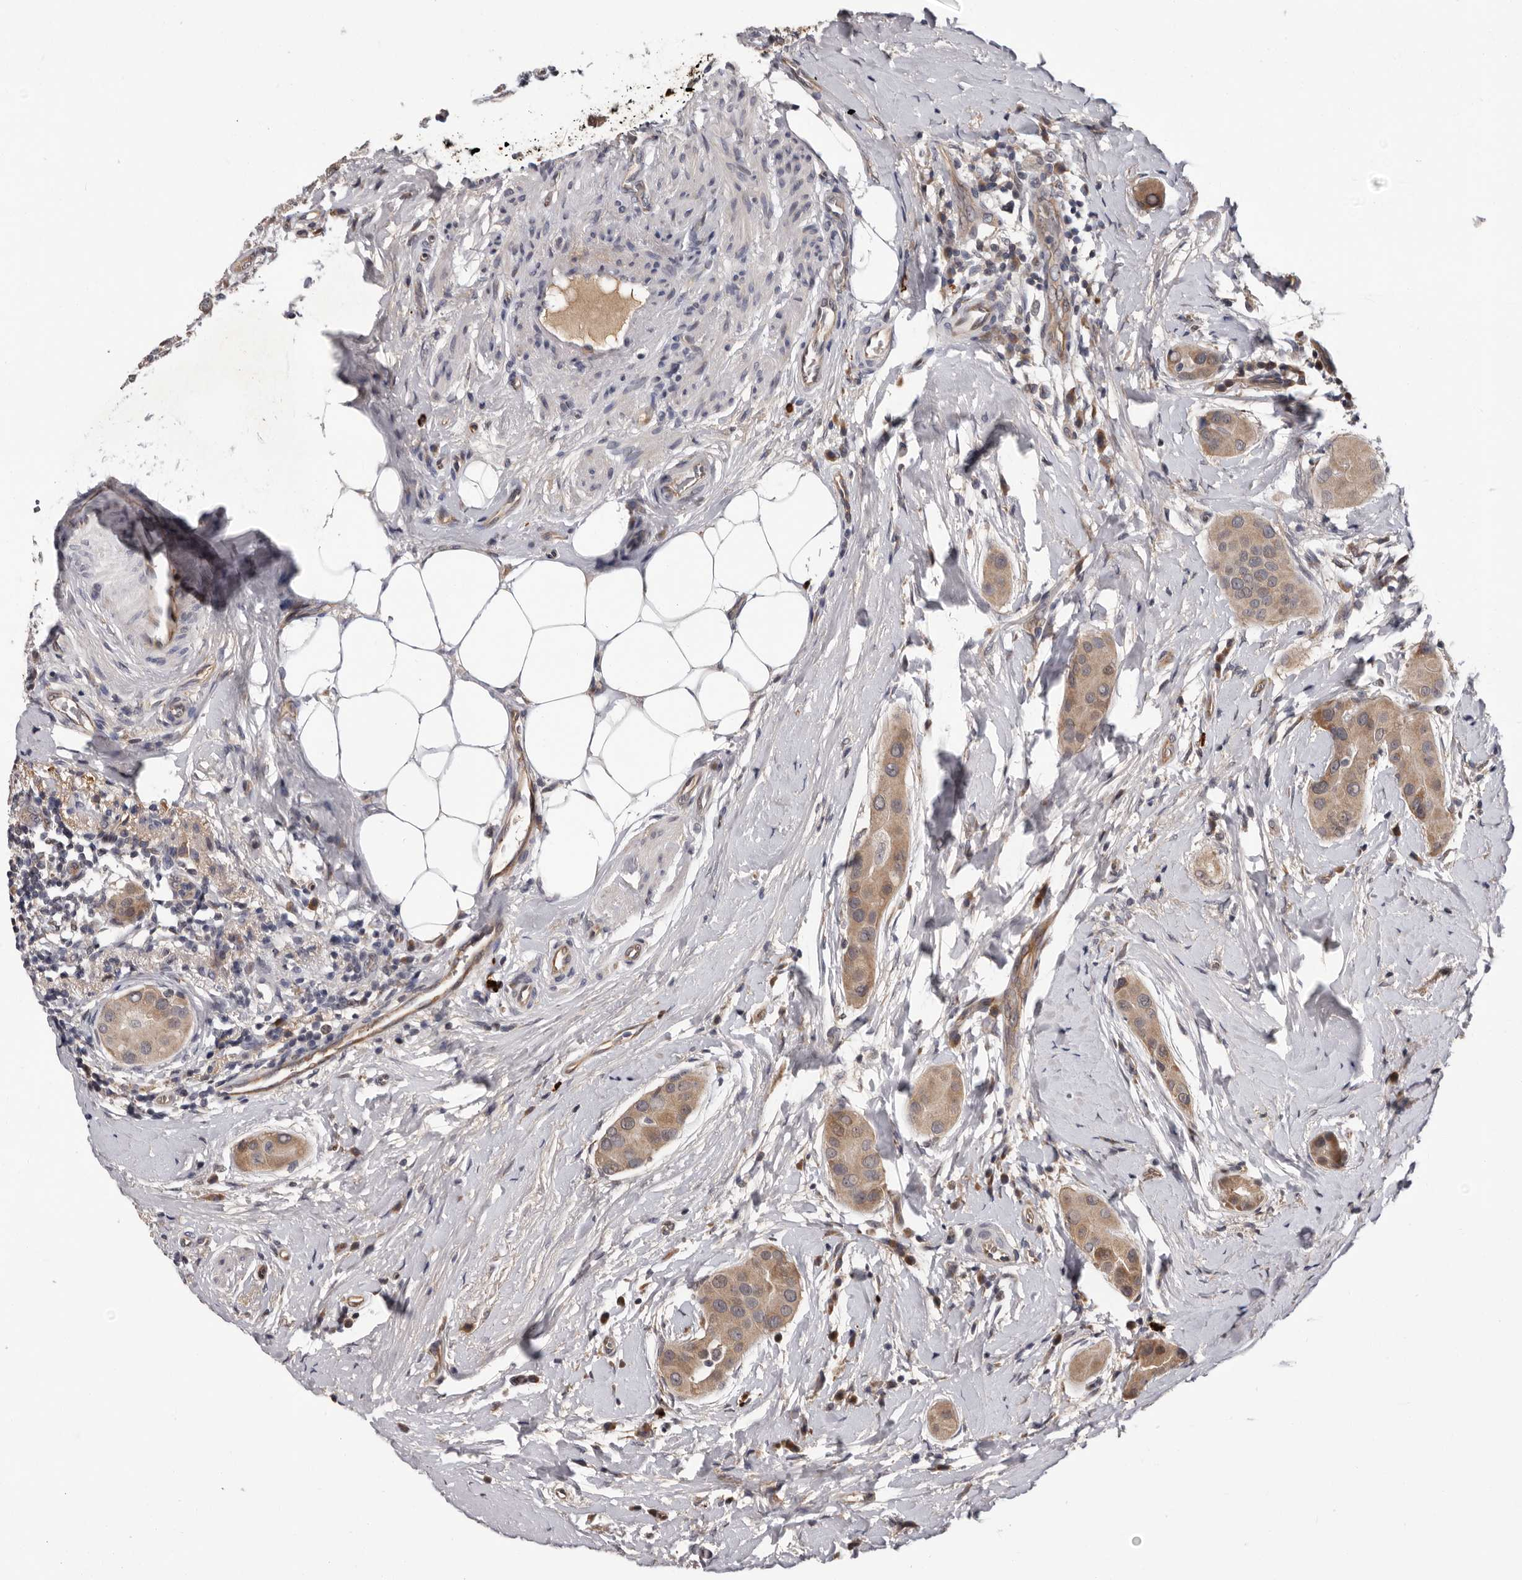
{"staining": {"intensity": "moderate", "quantity": ">75%", "location": "cytoplasmic/membranous,nuclear"}, "tissue": "thyroid cancer", "cell_type": "Tumor cells", "image_type": "cancer", "snomed": [{"axis": "morphology", "description": "Papillary adenocarcinoma, NOS"}, {"axis": "topography", "description": "Thyroid gland"}], "caption": "Immunohistochemistry (IHC) photomicrograph of neoplastic tissue: thyroid papillary adenocarcinoma stained using IHC displays medium levels of moderate protein expression localized specifically in the cytoplasmic/membranous and nuclear of tumor cells, appearing as a cytoplasmic/membranous and nuclear brown color.", "gene": "MED8", "patient": {"sex": "male", "age": 33}}